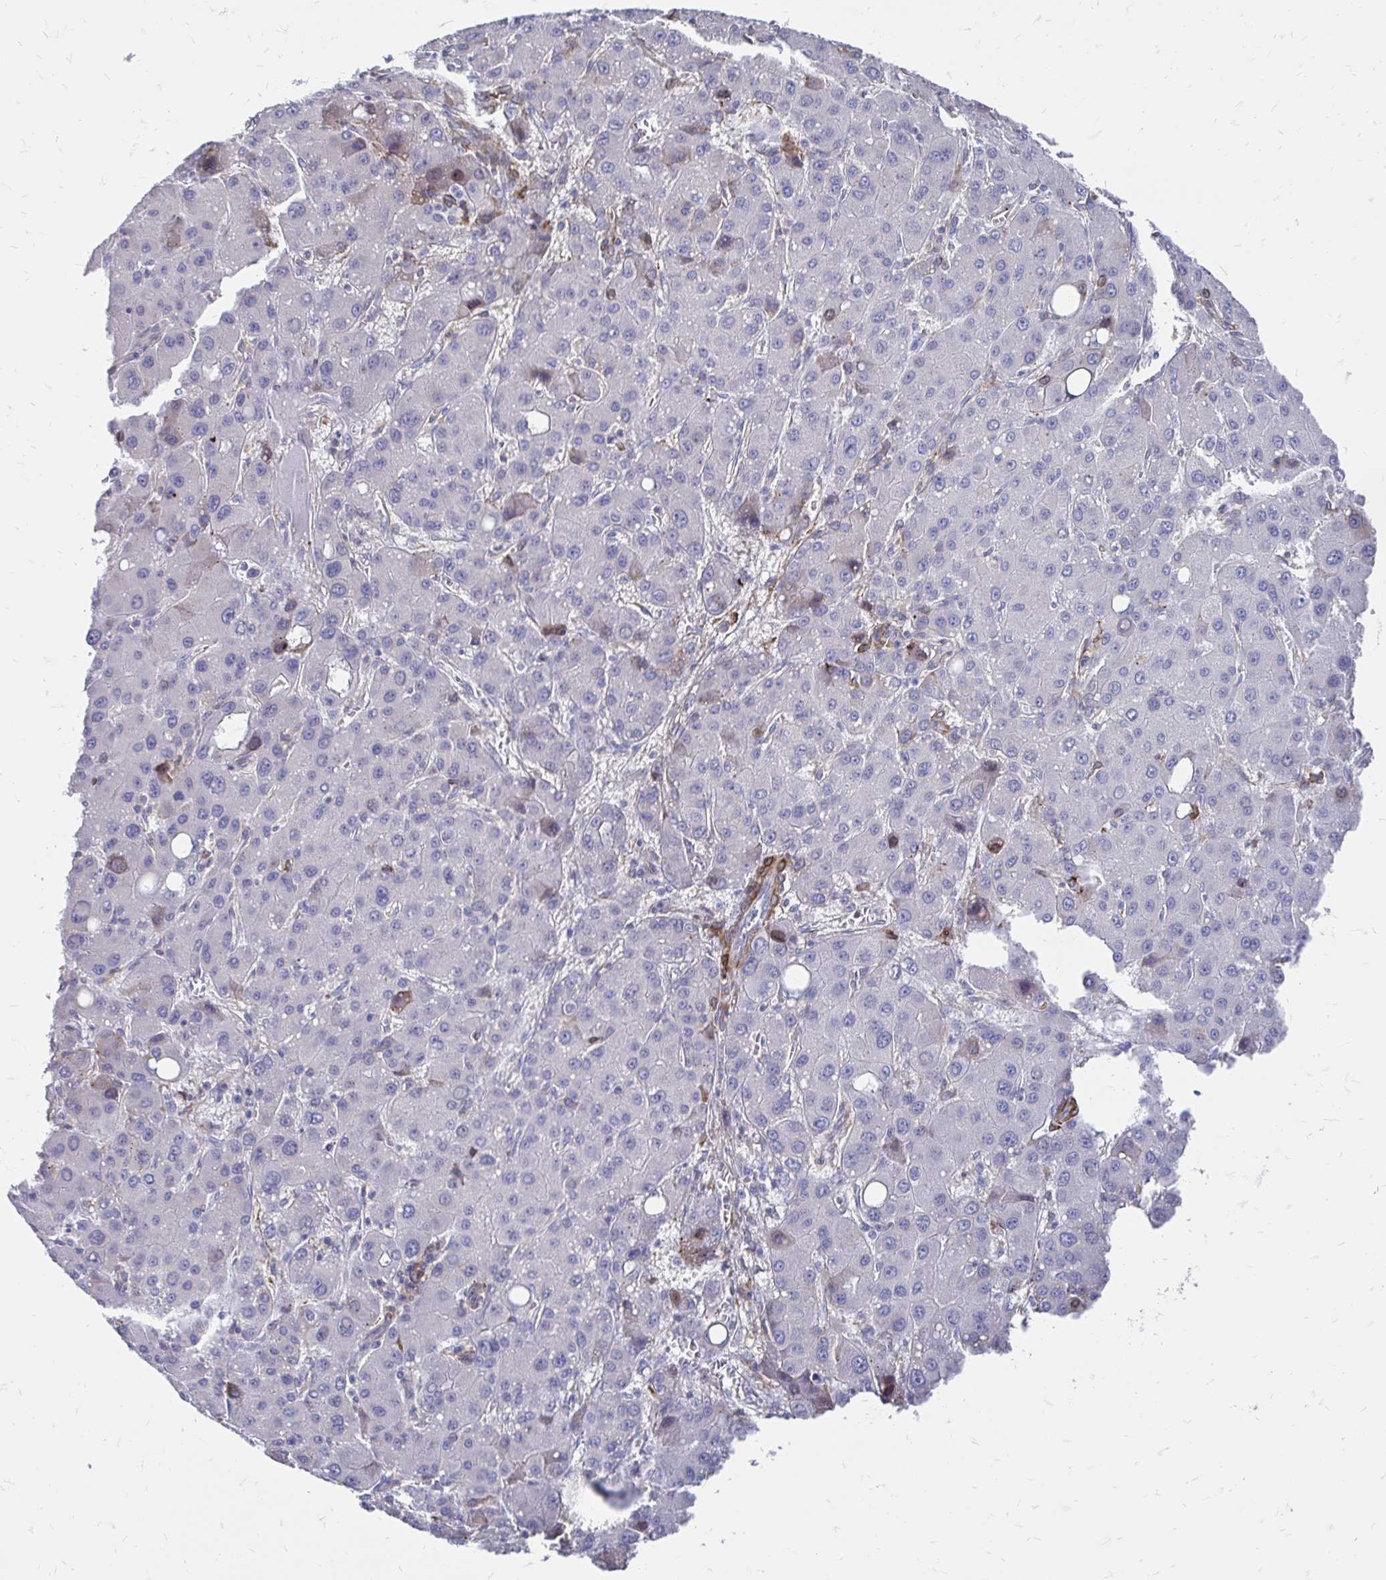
{"staining": {"intensity": "negative", "quantity": "none", "location": "none"}, "tissue": "liver cancer", "cell_type": "Tumor cells", "image_type": "cancer", "snomed": [{"axis": "morphology", "description": "Carcinoma, Hepatocellular, NOS"}, {"axis": "topography", "description": "Liver"}], "caption": "Human liver hepatocellular carcinoma stained for a protein using immunohistochemistry displays no positivity in tumor cells.", "gene": "CDKL1", "patient": {"sex": "male", "age": 55}}